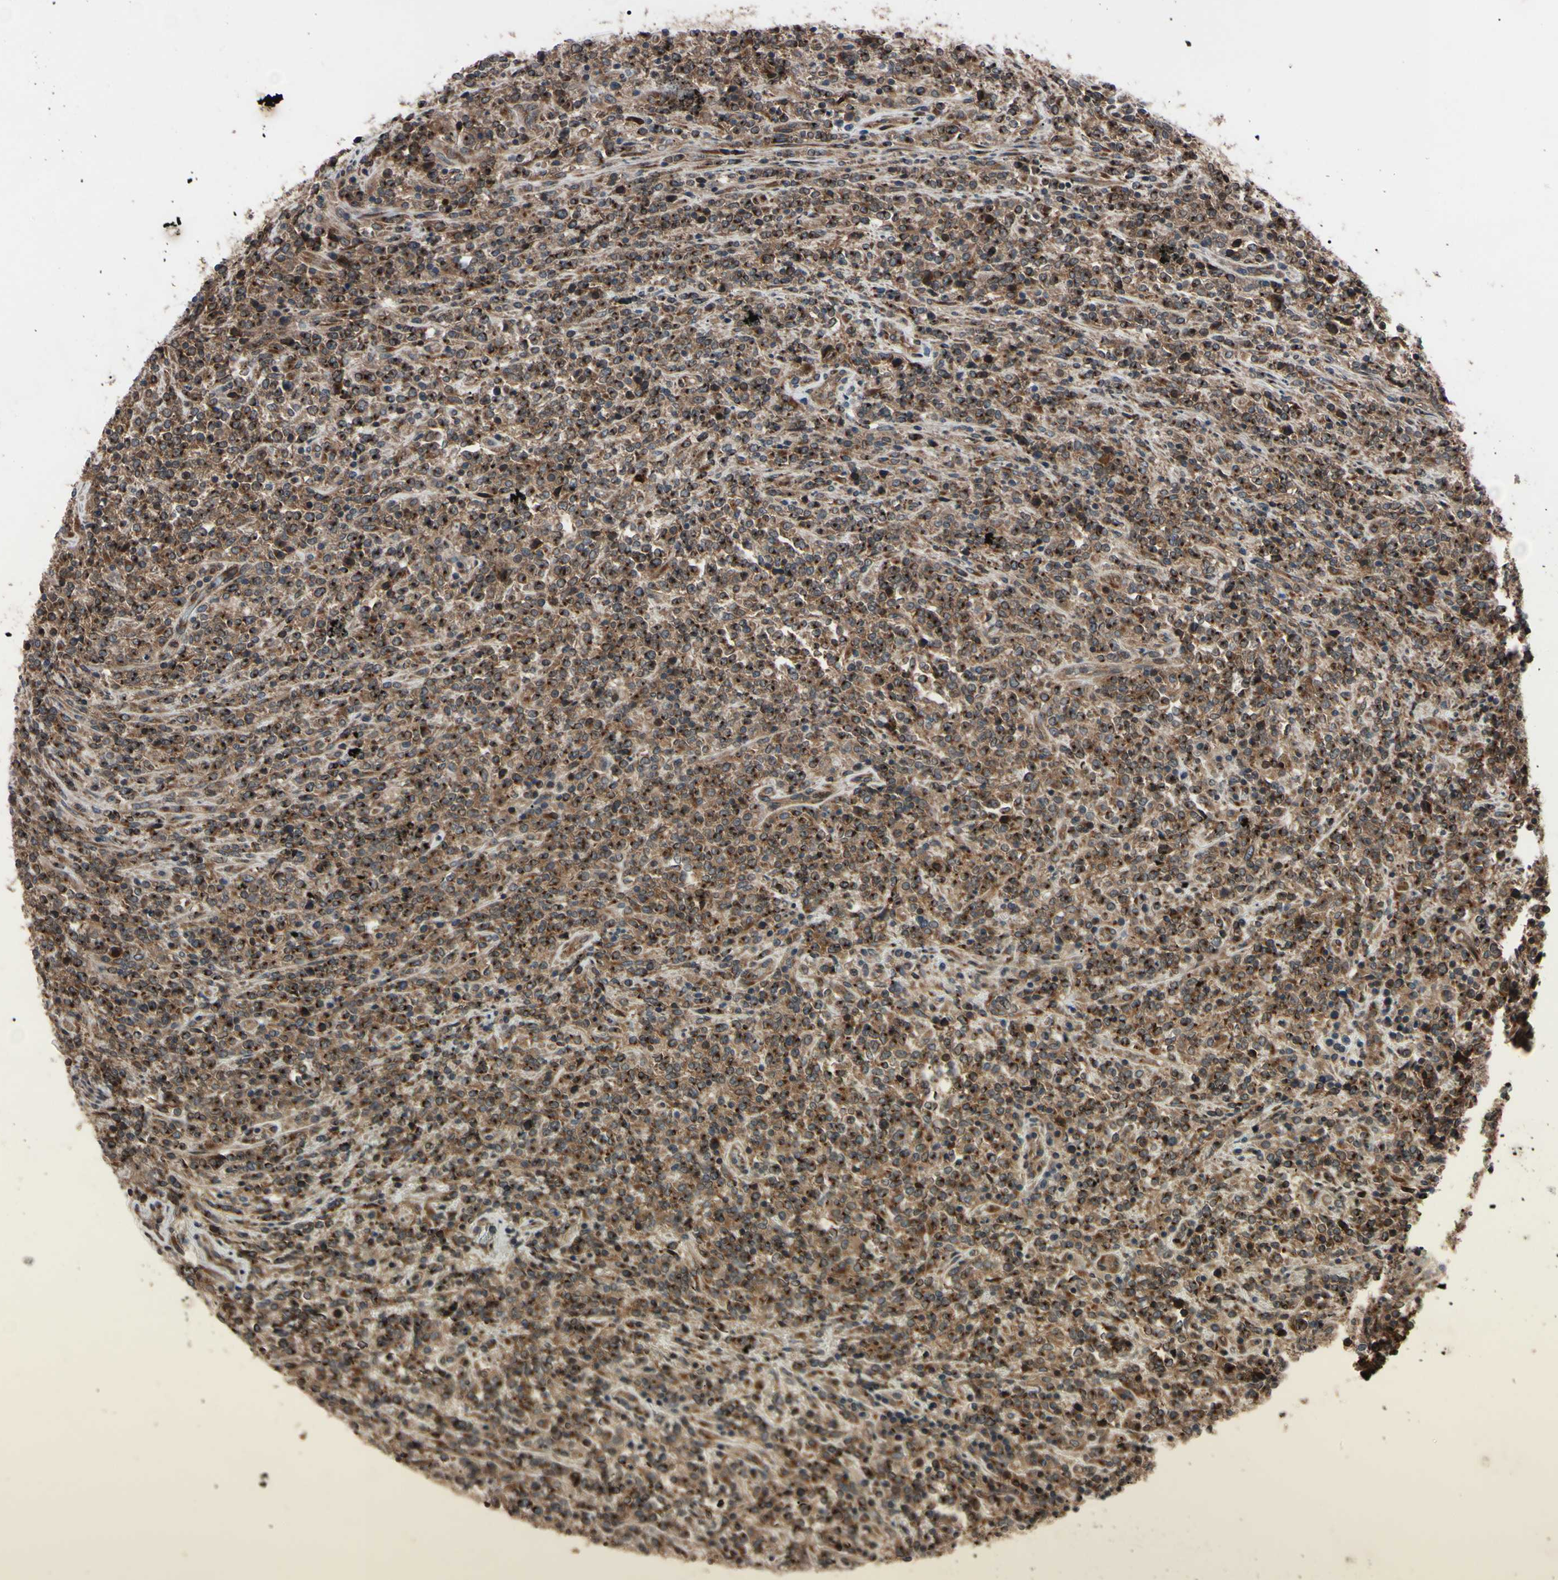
{"staining": {"intensity": "strong", "quantity": ">75%", "location": "cytoplasmic/membranous"}, "tissue": "lymphoma", "cell_type": "Tumor cells", "image_type": "cancer", "snomed": [{"axis": "morphology", "description": "Malignant lymphoma, non-Hodgkin's type, High grade"}, {"axis": "topography", "description": "Soft tissue"}], "caption": "Approximately >75% of tumor cells in malignant lymphoma, non-Hodgkin's type (high-grade) demonstrate strong cytoplasmic/membranous protein positivity as visualized by brown immunohistochemical staining.", "gene": "GUCY1B1", "patient": {"sex": "male", "age": 18}}